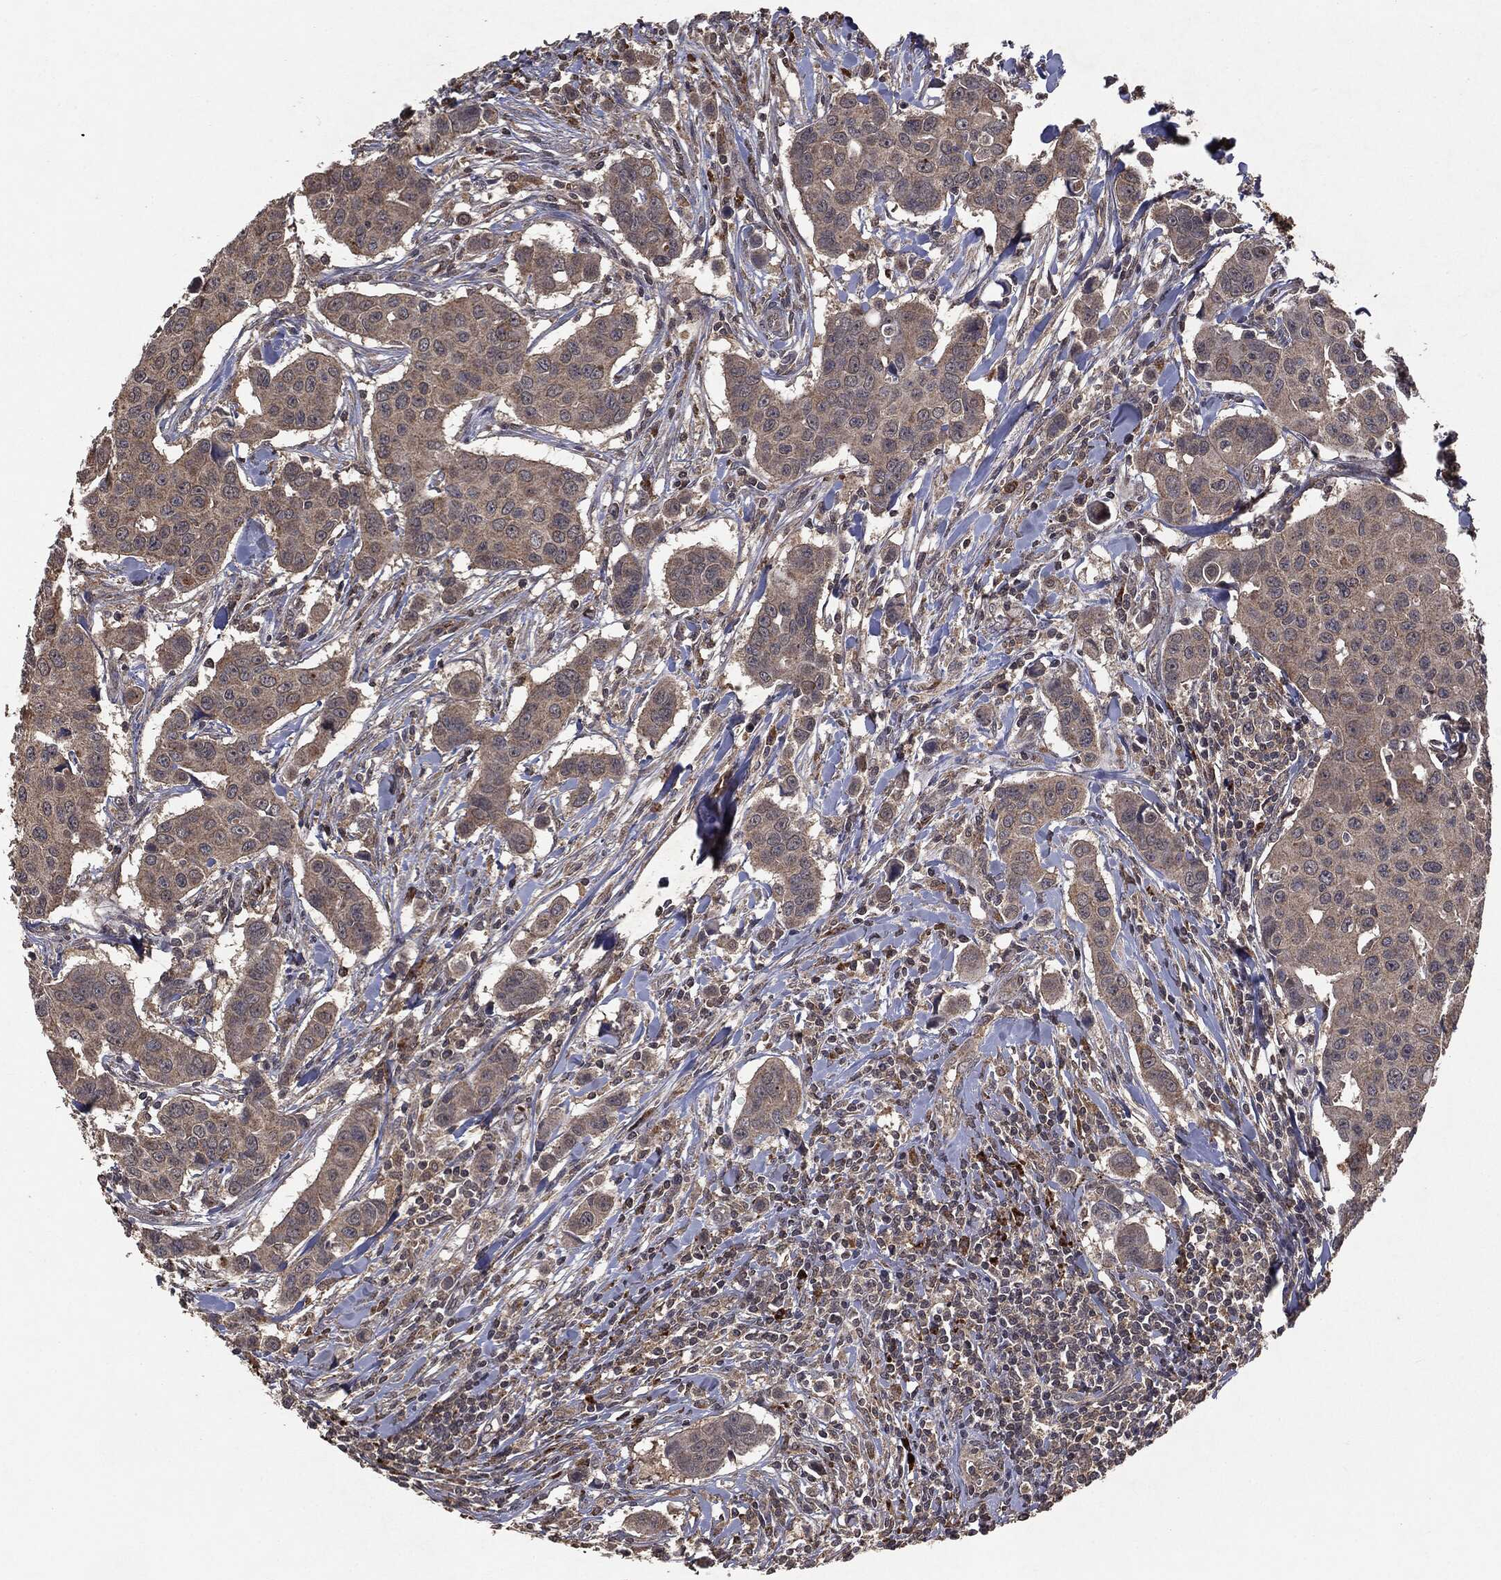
{"staining": {"intensity": "negative", "quantity": "none", "location": "none"}, "tissue": "breast cancer", "cell_type": "Tumor cells", "image_type": "cancer", "snomed": [{"axis": "morphology", "description": "Duct carcinoma"}, {"axis": "topography", "description": "Breast"}], "caption": "The immunohistochemistry micrograph has no significant staining in tumor cells of breast intraductal carcinoma tissue.", "gene": "MTOR", "patient": {"sex": "female", "age": 24}}